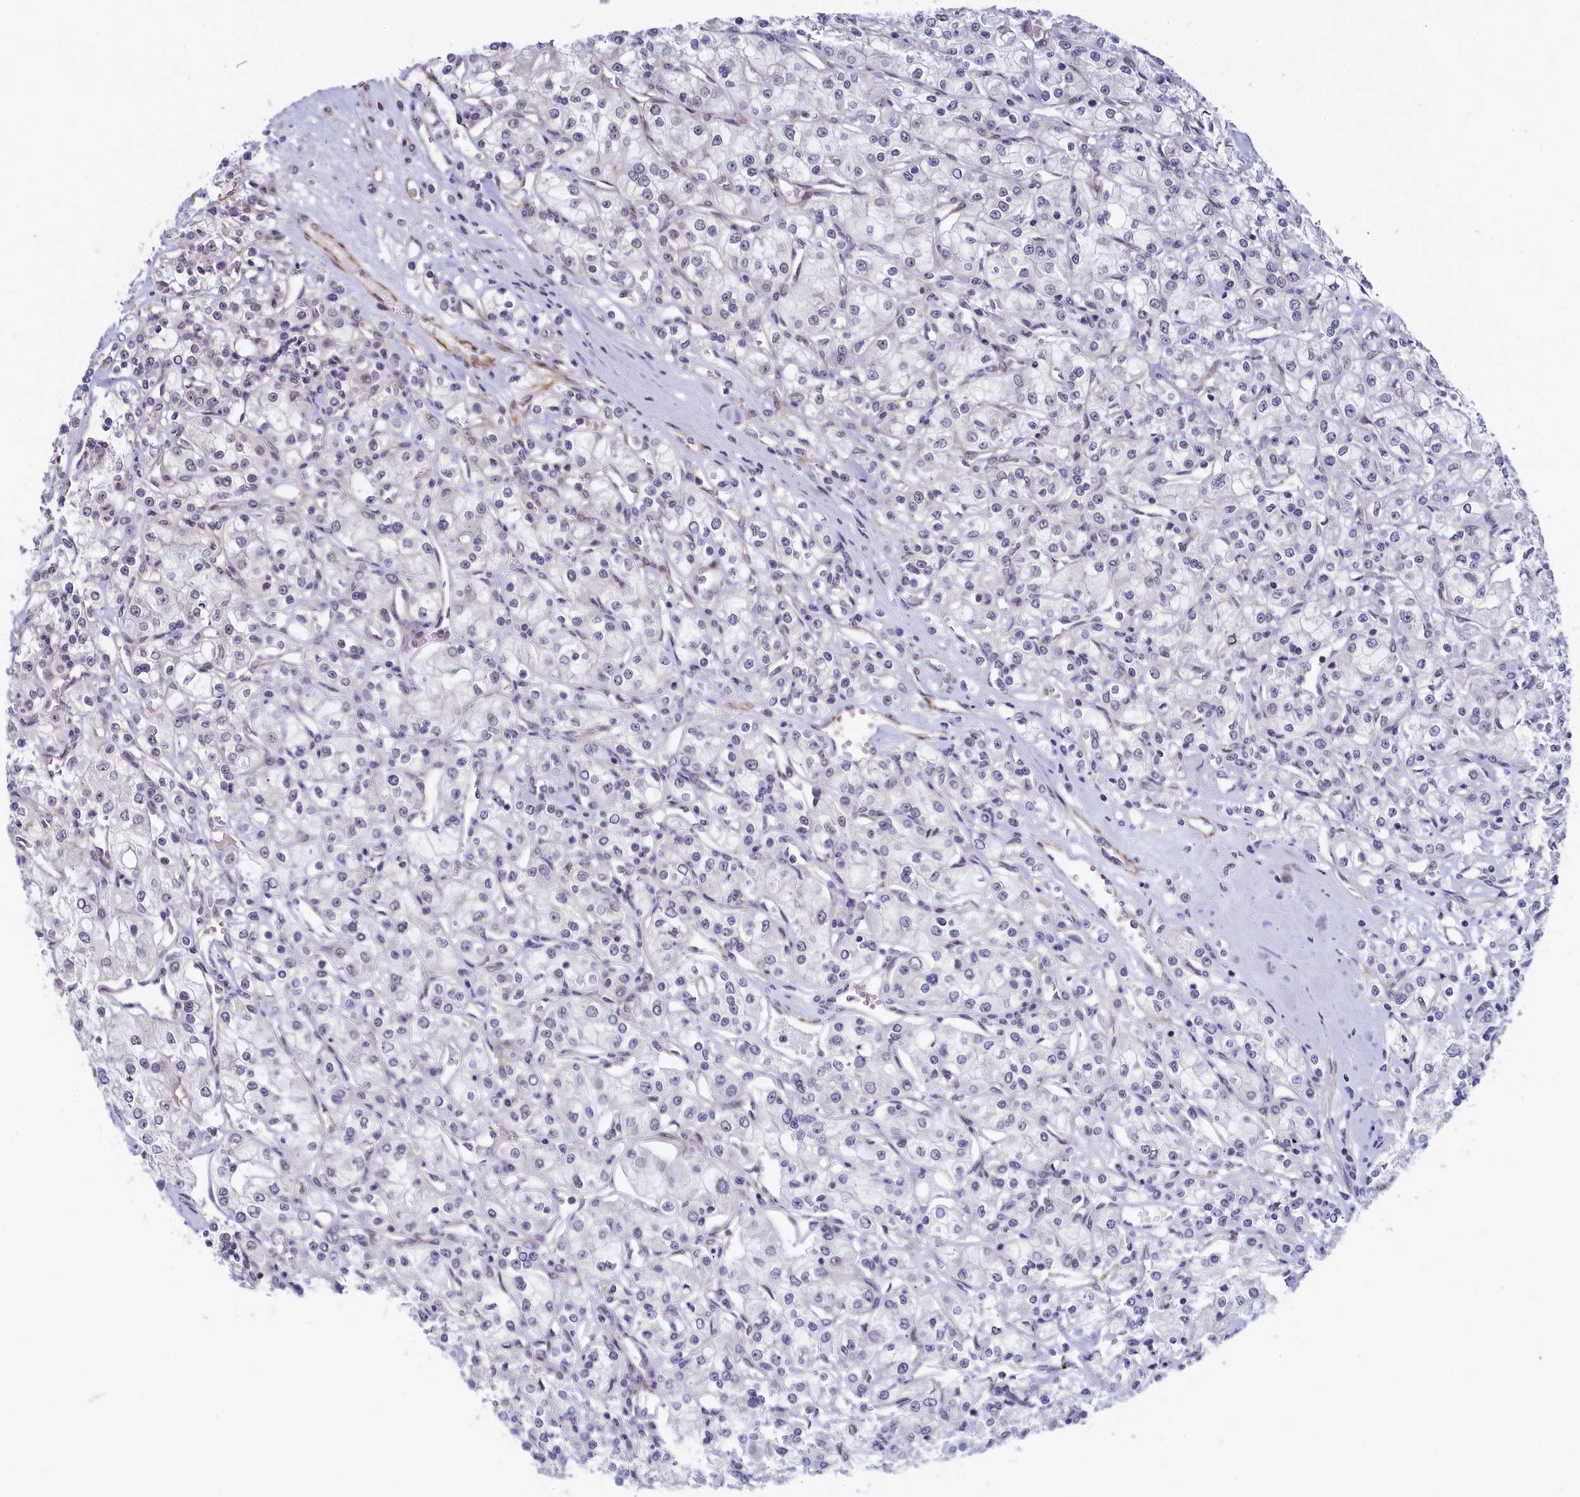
{"staining": {"intensity": "negative", "quantity": "none", "location": "none"}, "tissue": "renal cancer", "cell_type": "Tumor cells", "image_type": "cancer", "snomed": [{"axis": "morphology", "description": "Adenocarcinoma, NOS"}, {"axis": "topography", "description": "Kidney"}], "caption": "IHC histopathology image of neoplastic tissue: human adenocarcinoma (renal) stained with DAB displays no significant protein staining in tumor cells.", "gene": "INTS14", "patient": {"sex": "female", "age": 59}}